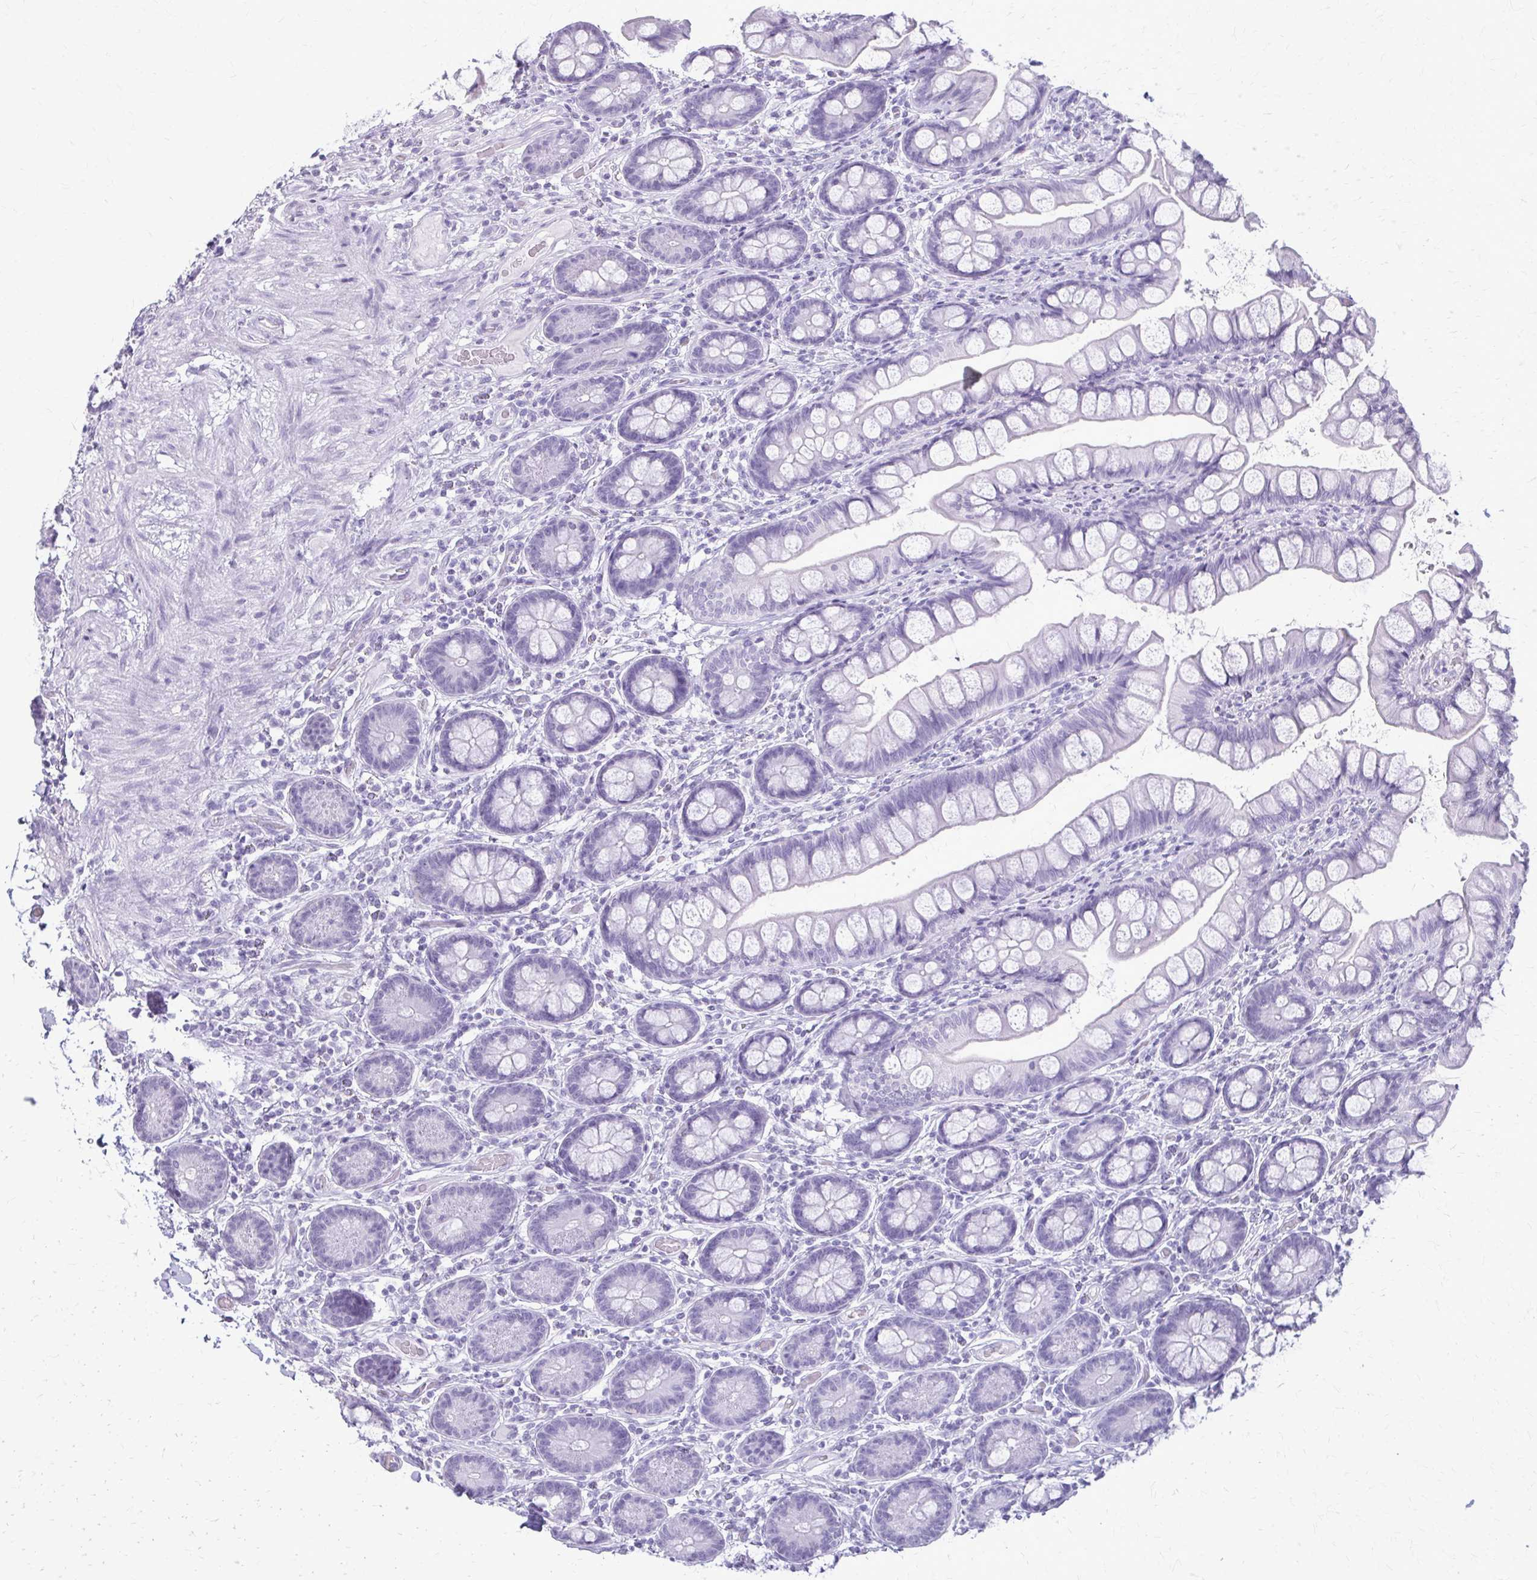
{"staining": {"intensity": "negative", "quantity": "none", "location": "none"}, "tissue": "small intestine", "cell_type": "Glandular cells", "image_type": "normal", "snomed": [{"axis": "morphology", "description": "Normal tissue, NOS"}, {"axis": "topography", "description": "Small intestine"}], "caption": "This is an IHC photomicrograph of unremarkable human small intestine. There is no positivity in glandular cells.", "gene": "KRT5", "patient": {"sex": "male", "age": 70}}